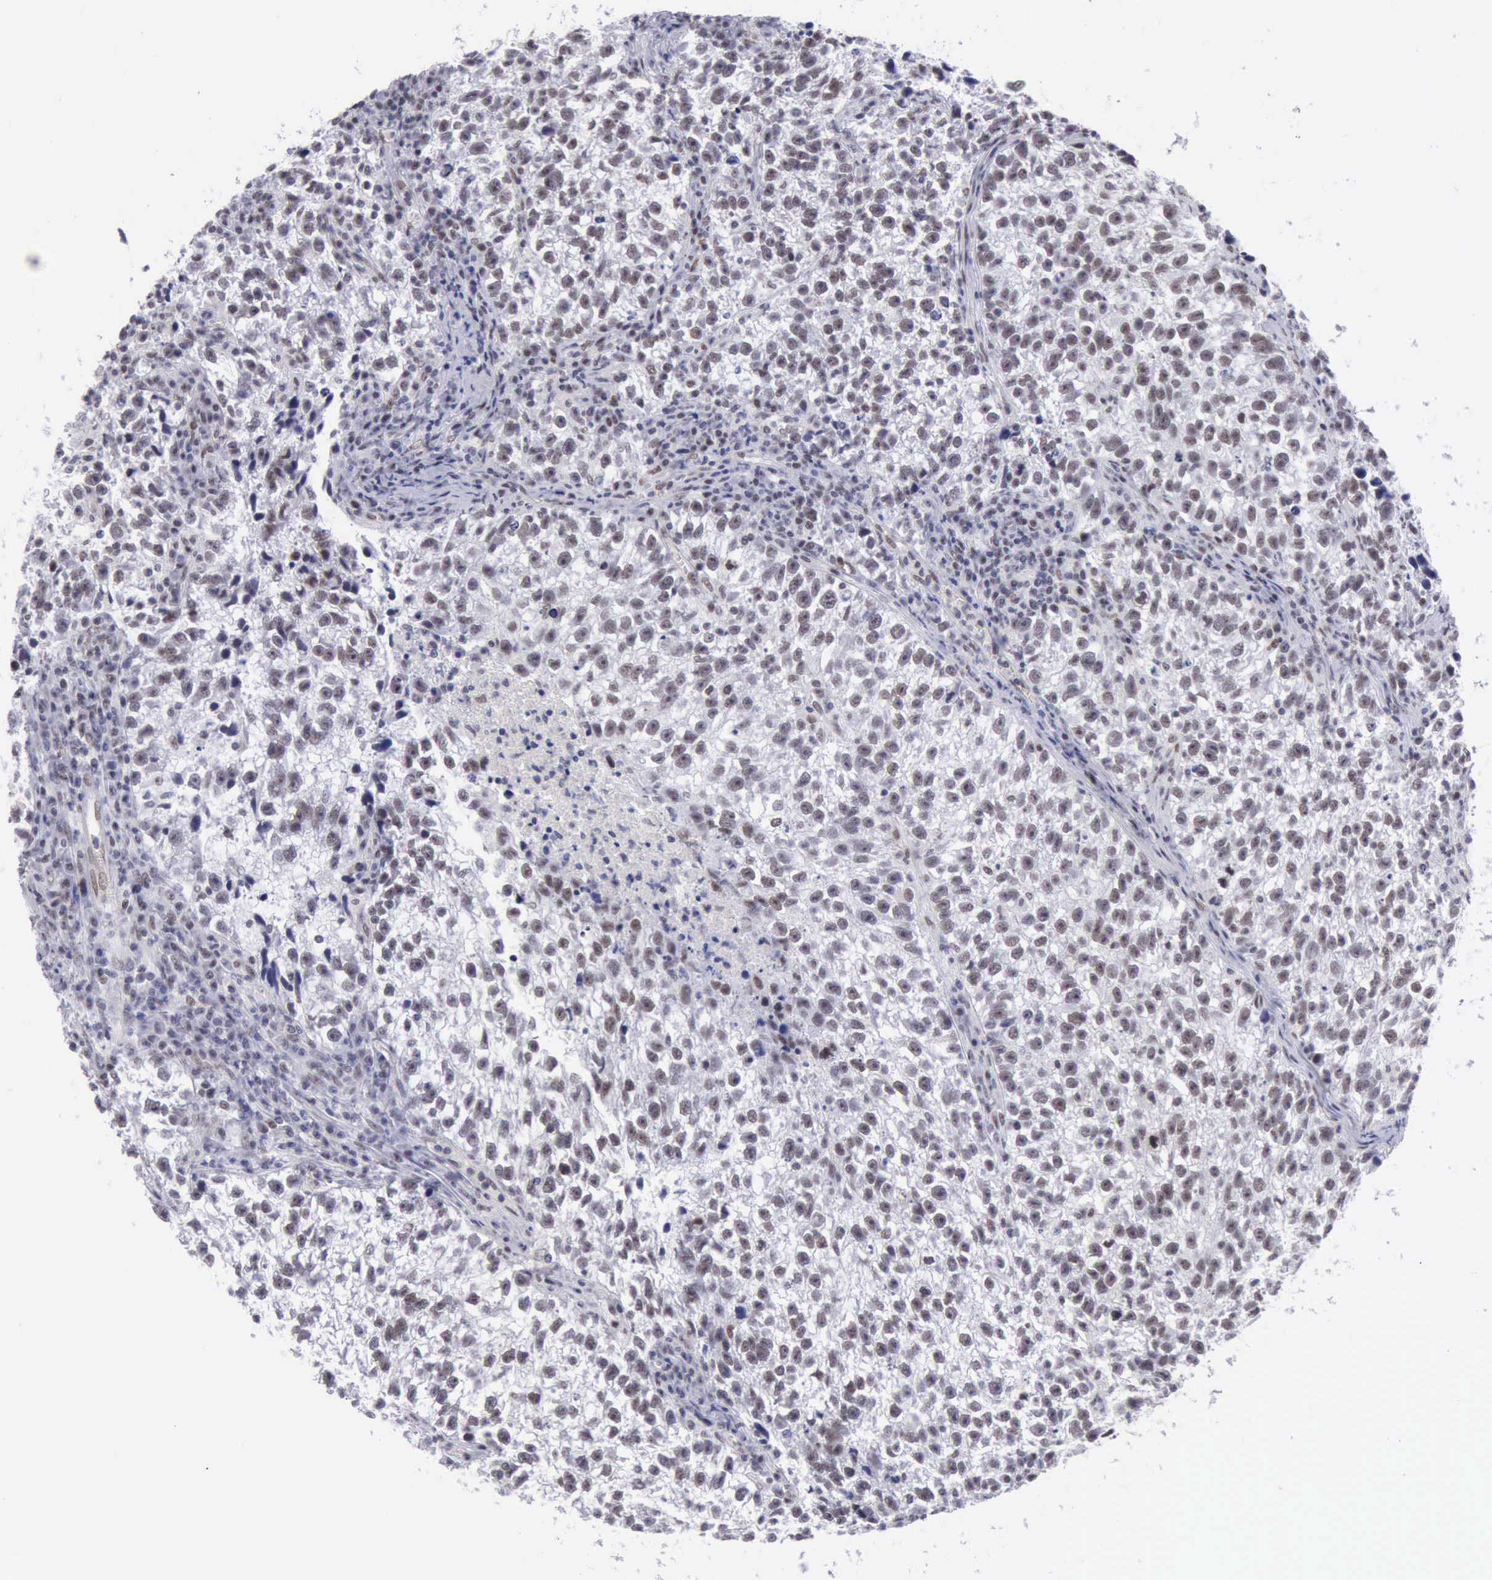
{"staining": {"intensity": "weak", "quantity": "<25%", "location": "nuclear"}, "tissue": "testis cancer", "cell_type": "Tumor cells", "image_type": "cancer", "snomed": [{"axis": "morphology", "description": "Seminoma, NOS"}, {"axis": "topography", "description": "Testis"}], "caption": "Human testis seminoma stained for a protein using immunohistochemistry (IHC) demonstrates no positivity in tumor cells.", "gene": "ERCC4", "patient": {"sex": "male", "age": 38}}